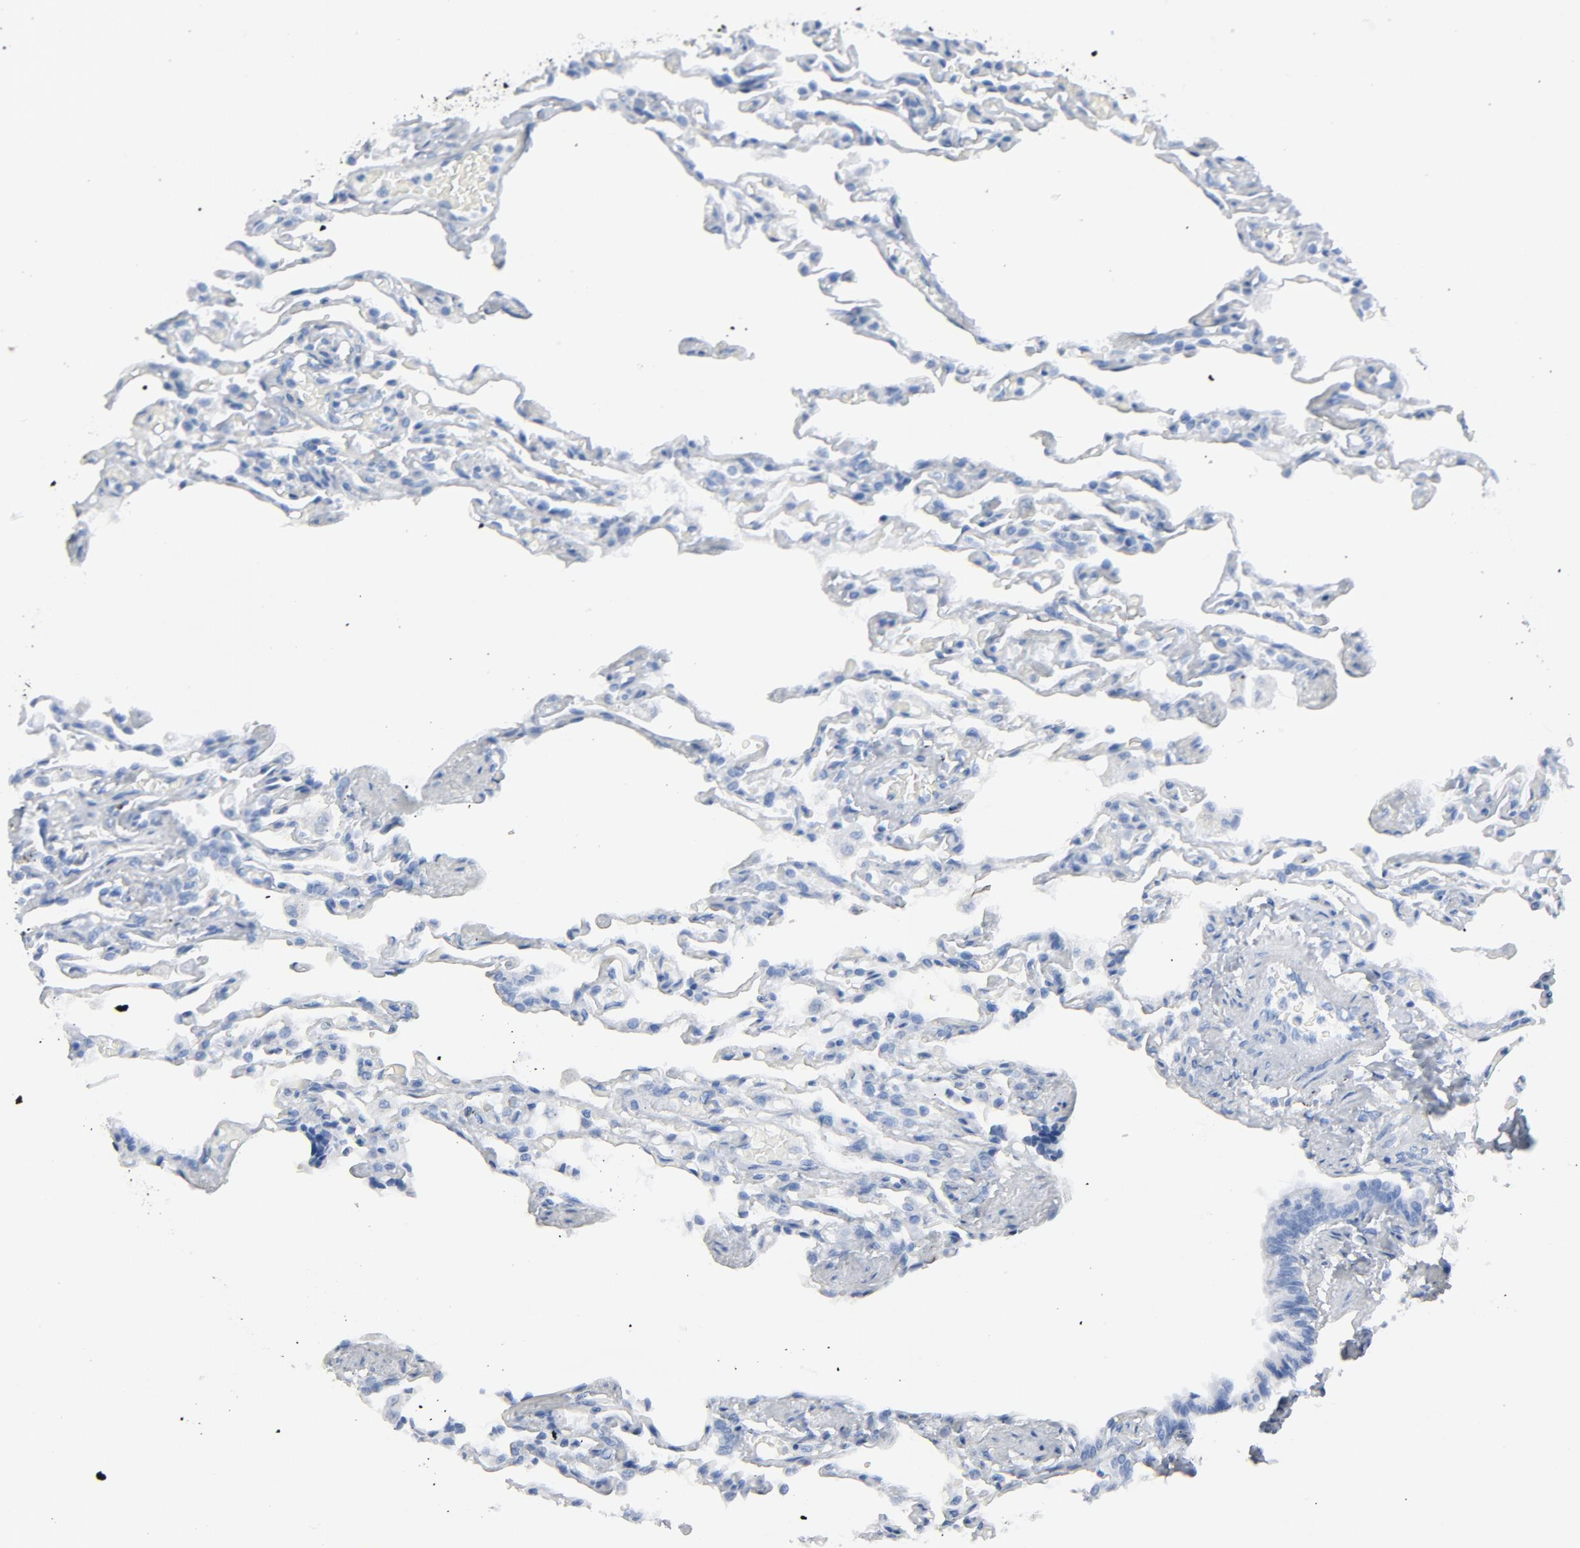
{"staining": {"intensity": "negative", "quantity": "none", "location": "none"}, "tissue": "lung", "cell_type": "Alveolar cells", "image_type": "normal", "snomed": [{"axis": "morphology", "description": "Normal tissue, NOS"}, {"axis": "topography", "description": "Lung"}], "caption": "A photomicrograph of lung stained for a protein exhibits no brown staining in alveolar cells.", "gene": "C14orf119", "patient": {"sex": "male", "age": 21}}